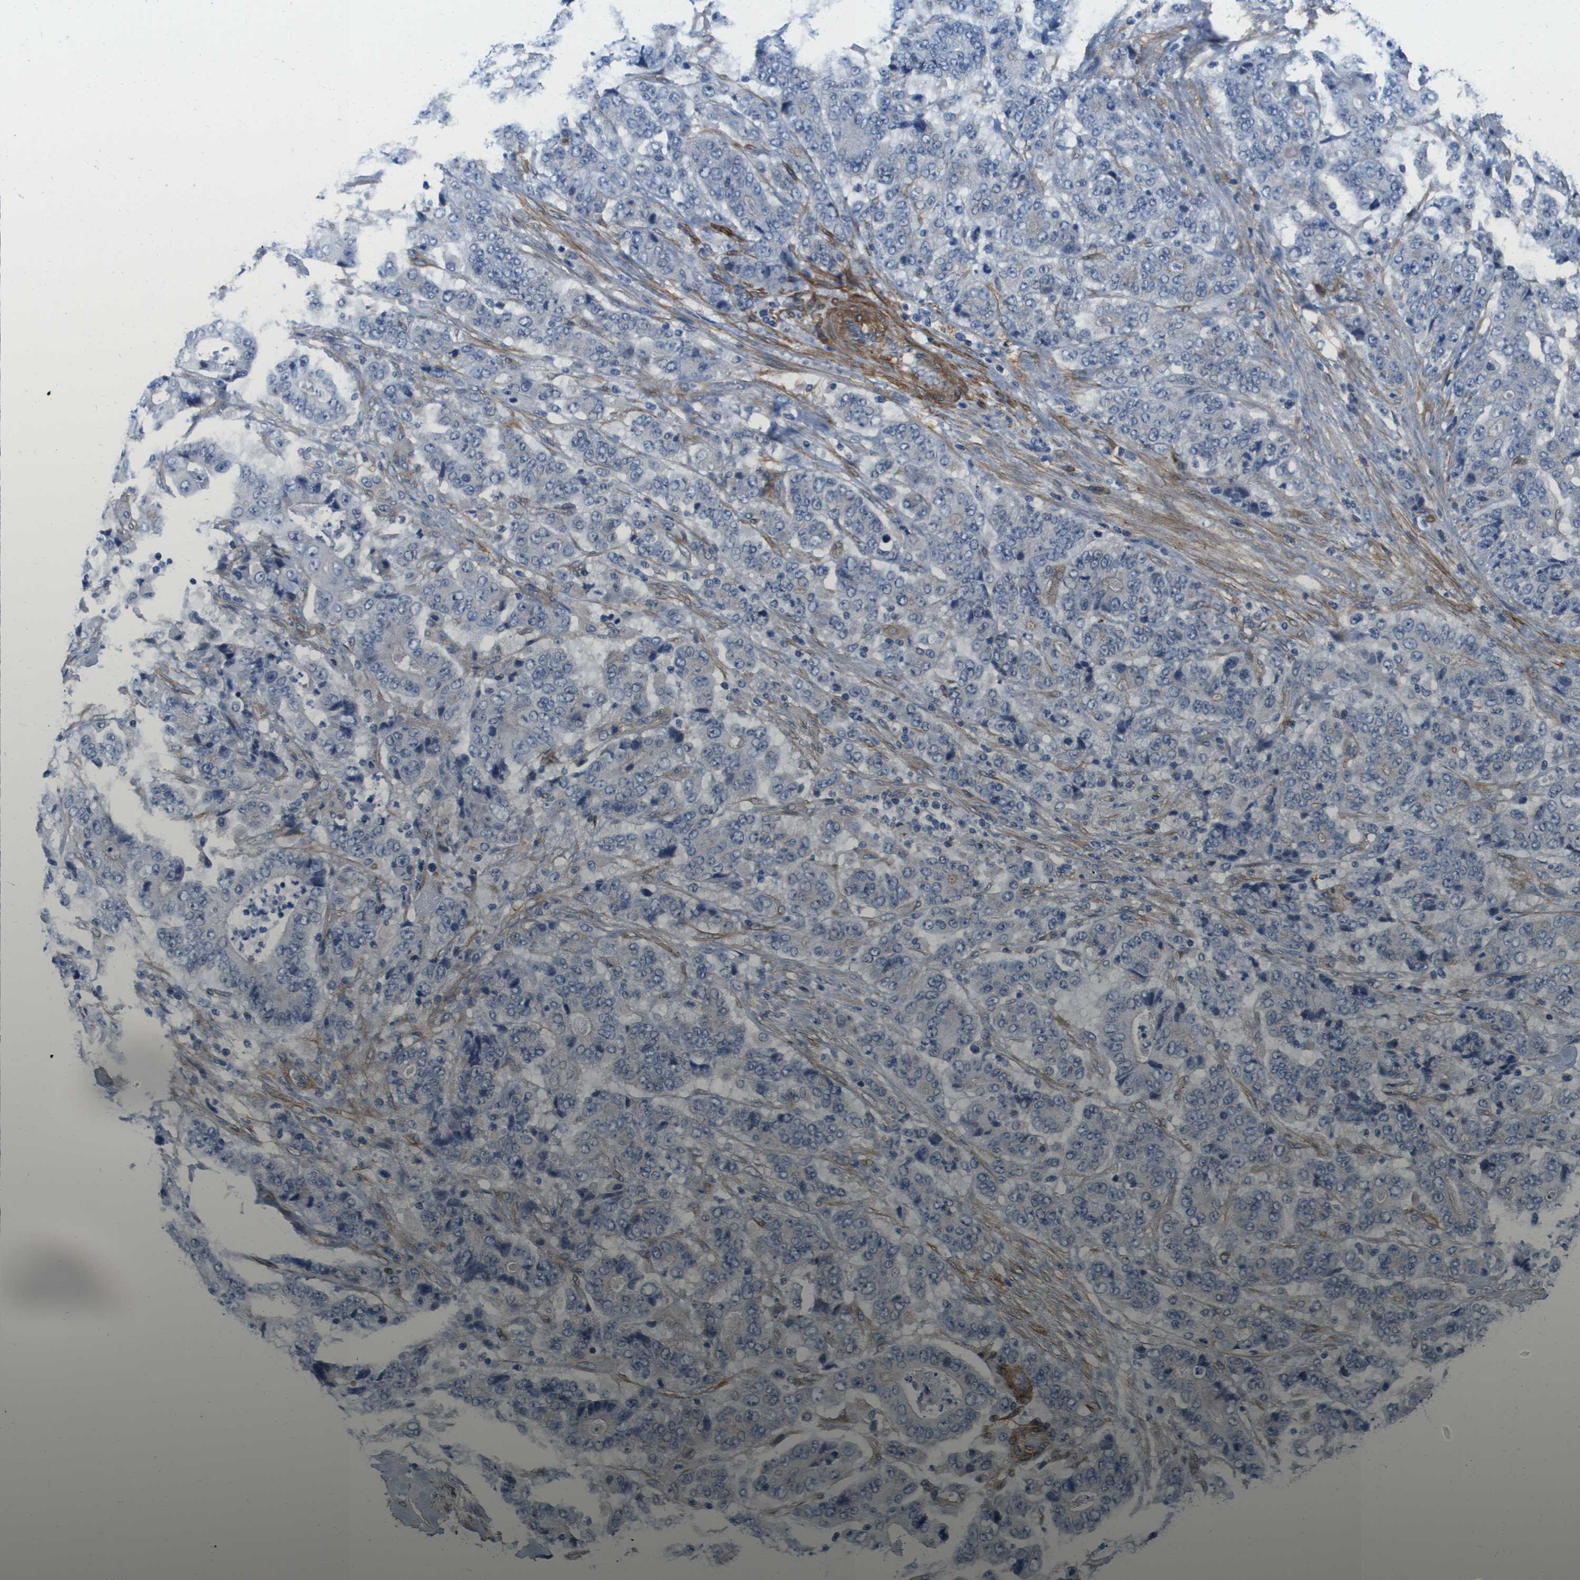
{"staining": {"intensity": "negative", "quantity": "none", "location": "none"}, "tissue": "stomach cancer", "cell_type": "Tumor cells", "image_type": "cancer", "snomed": [{"axis": "morphology", "description": "Adenocarcinoma, NOS"}, {"axis": "topography", "description": "Stomach"}], "caption": "Tumor cells are negative for protein expression in human stomach cancer.", "gene": "LPP", "patient": {"sex": "female", "age": 73}}